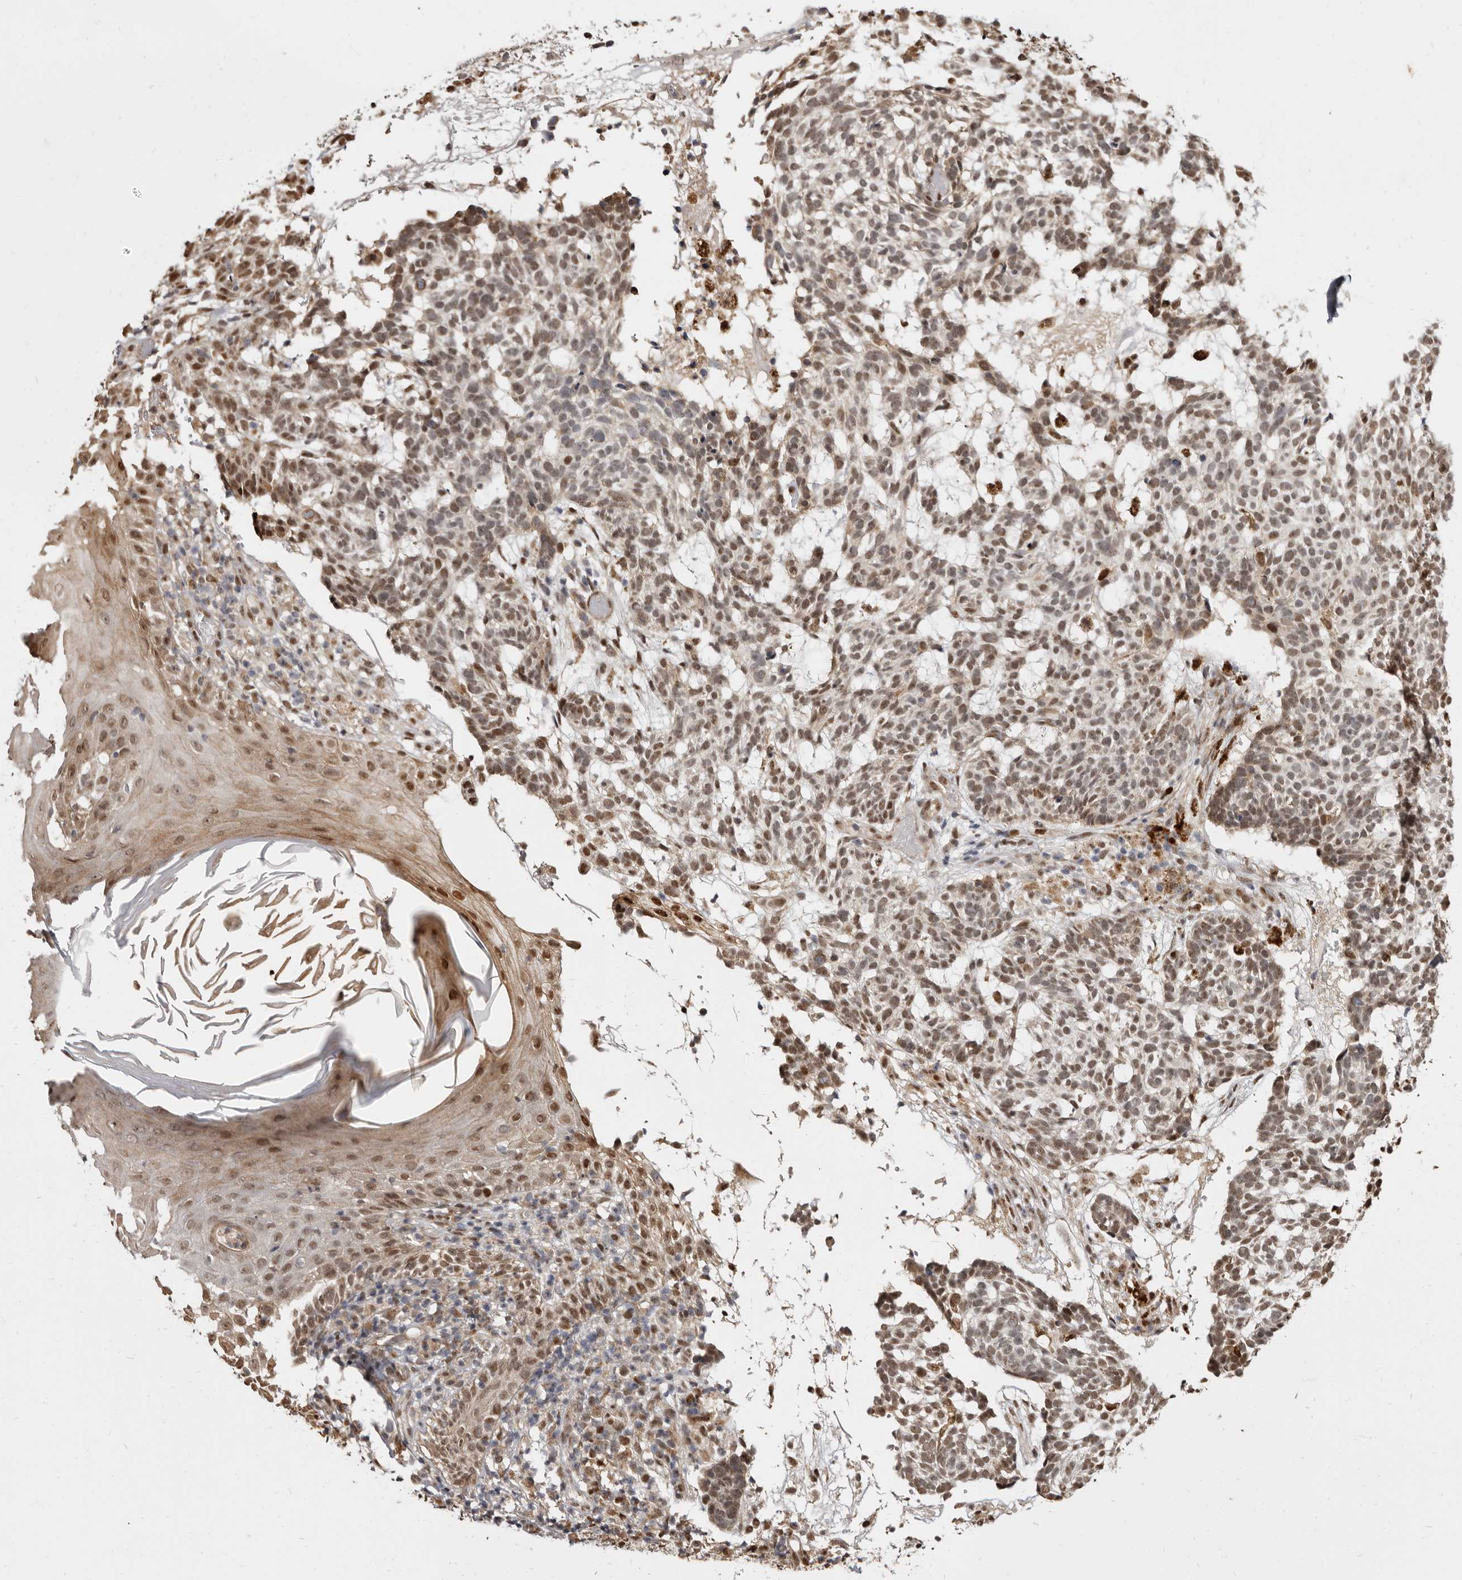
{"staining": {"intensity": "moderate", "quantity": "25%-75%", "location": "nuclear"}, "tissue": "skin cancer", "cell_type": "Tumor cells", "image_type": "cancer", "snomed": [{"axis": "morphology", "description": "Basal cell carcinoma"}, {"axis": "topography", "description": "Skin"}], "caption": "Immunohistochemical staining of skin cancer (basal cell carcinoma) shows medium levels of moderate nuclear staining in about 25%-75% of tumor cells.", "gene": "ZNF326", "patient": {"sex": "male", "age": 85}}